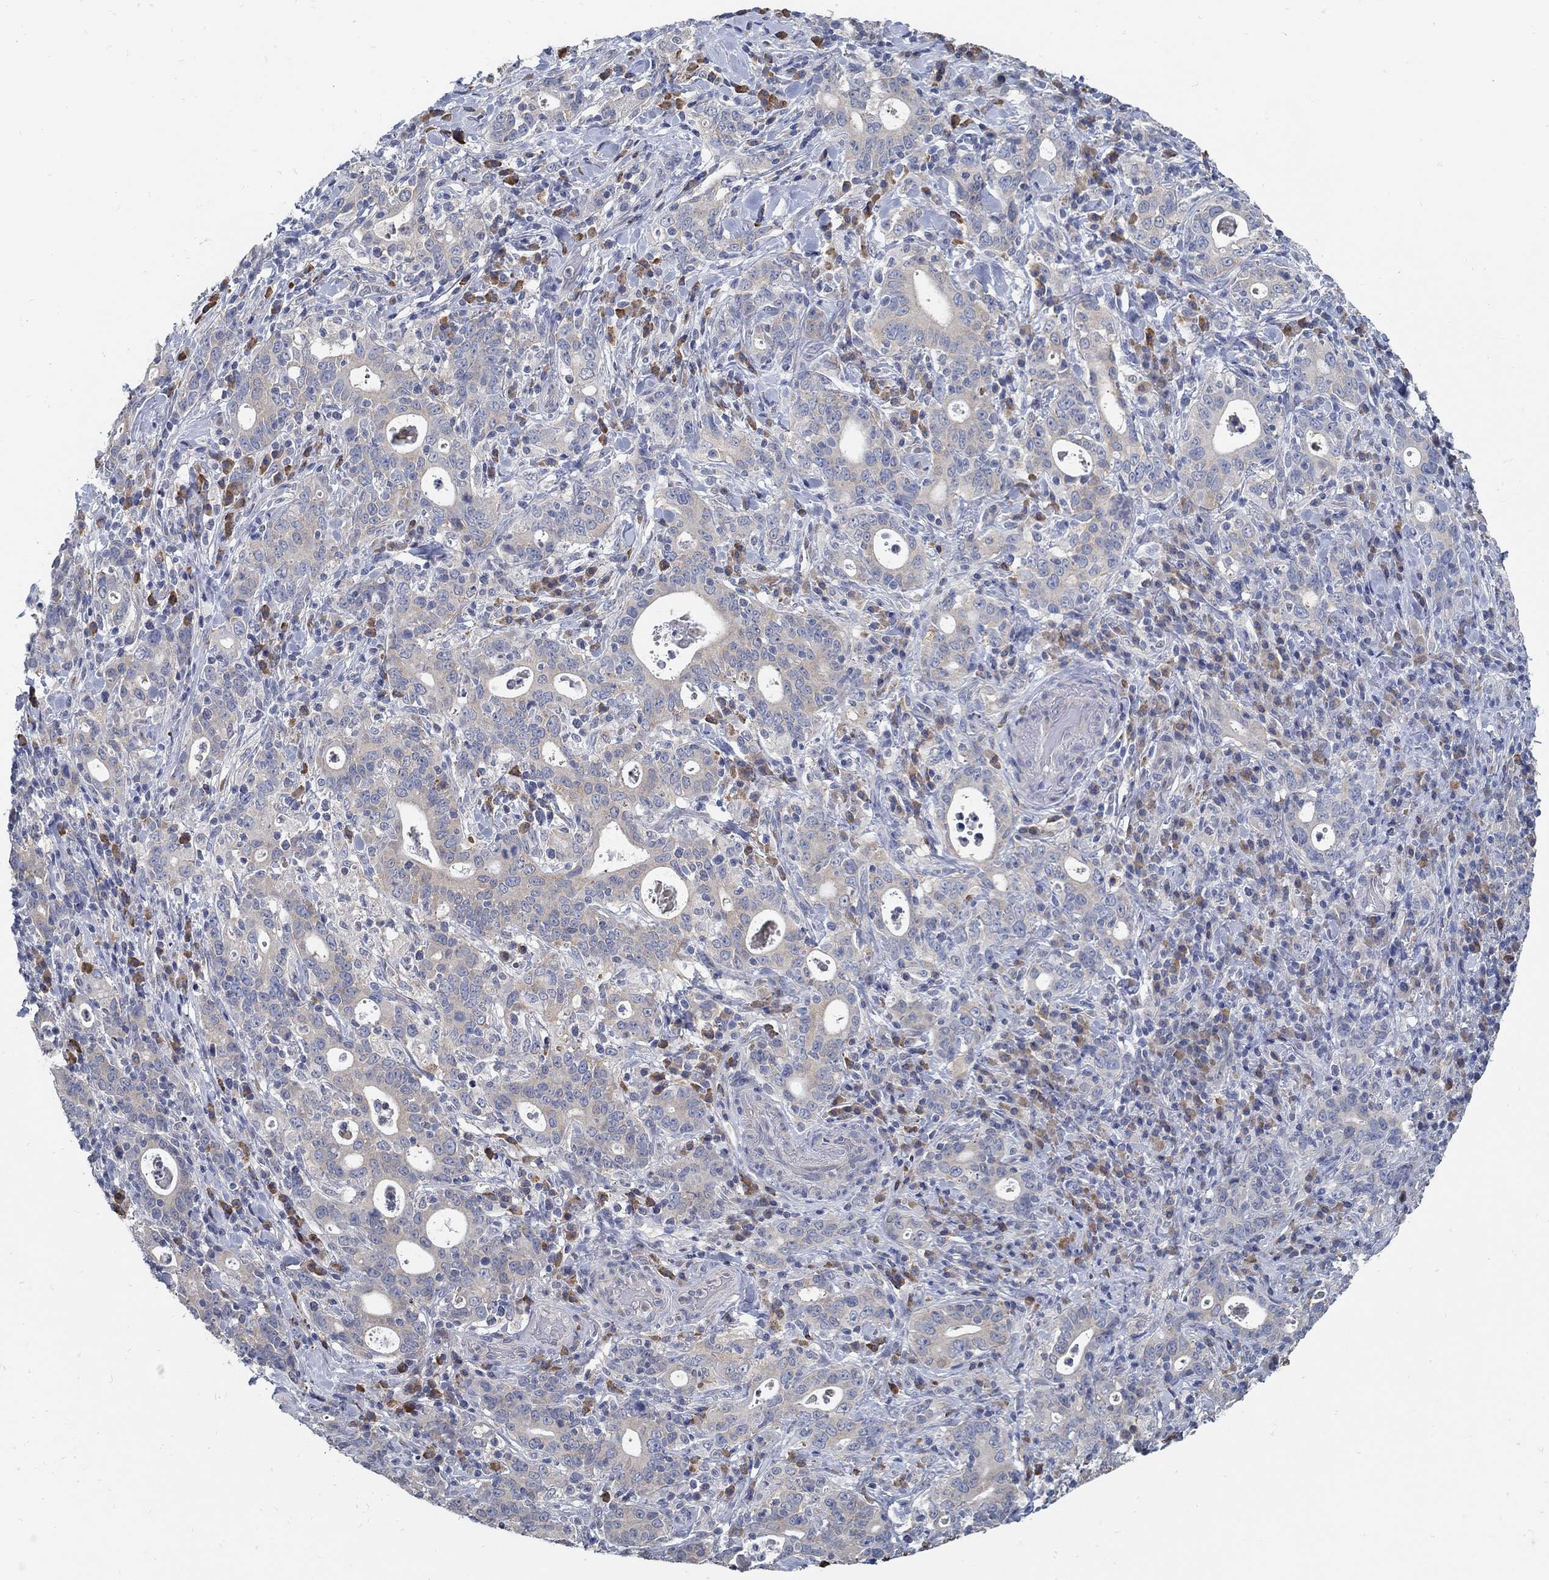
{"staining": {"intensity": "weak", "quantity": "25%-75%", "location": "cytoplasmic/membranous"}, "tissue": "stomach cancer", "cell_type": "Tumor cells", "image_type": "cancer", "snomed": [{"axis": "morphology", "description": "Adenocarcinoma, NOS"}, {"axis": "topography", "description": "Stomach"}], "caption": "Immunohistochemistry (IHC) image of human adenocarcinoma (stomach) stained for a protein (brown), which demonstrates low levels of weak cytoplasmic/membranous positivity in approximately 25%-75% of tumor cells.", "gene": "PCDH11X", "patient": {"sex": "male", "age": 79}}